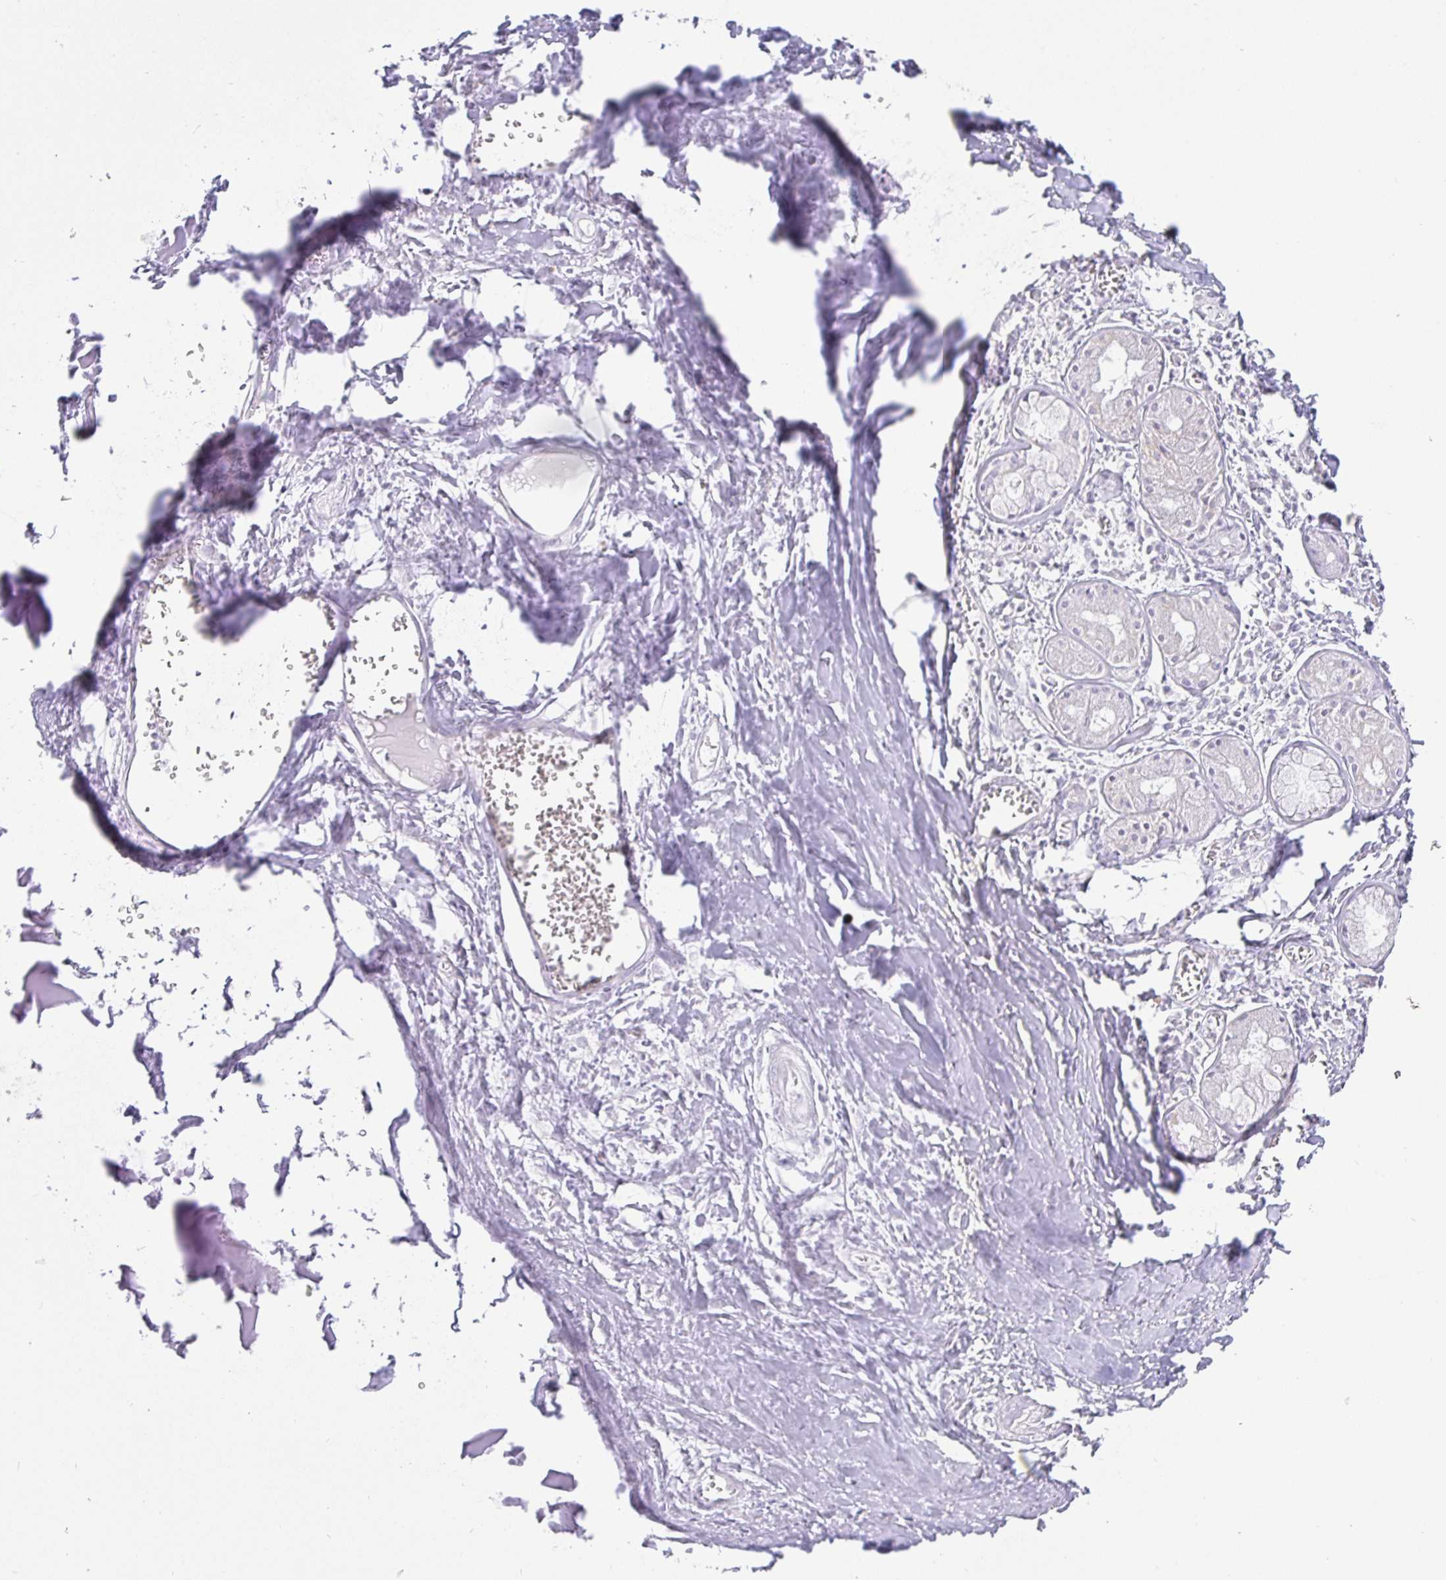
{"staining": {"intensity": "negative", "quantity": "none", "location": "none"}, "tissue": "adipose tissue", "cell_type": "Adipocytes", "image_type": "normal", "snomed": [{"axis": "morphology", "description": "Normal tissue, NOS"}, {"axis": "topography", "description": "Cartilage tissue"}], "caption": "Immunohistochemistry (IHC) of unremarkable adipose tissue exhibits no positivity in adipocytes. (Immunohistochemistry (IHC), brightfield microscopy, high magnification).", "gene": "SATB1", "patient": {"sex": "male", "age": 57}}